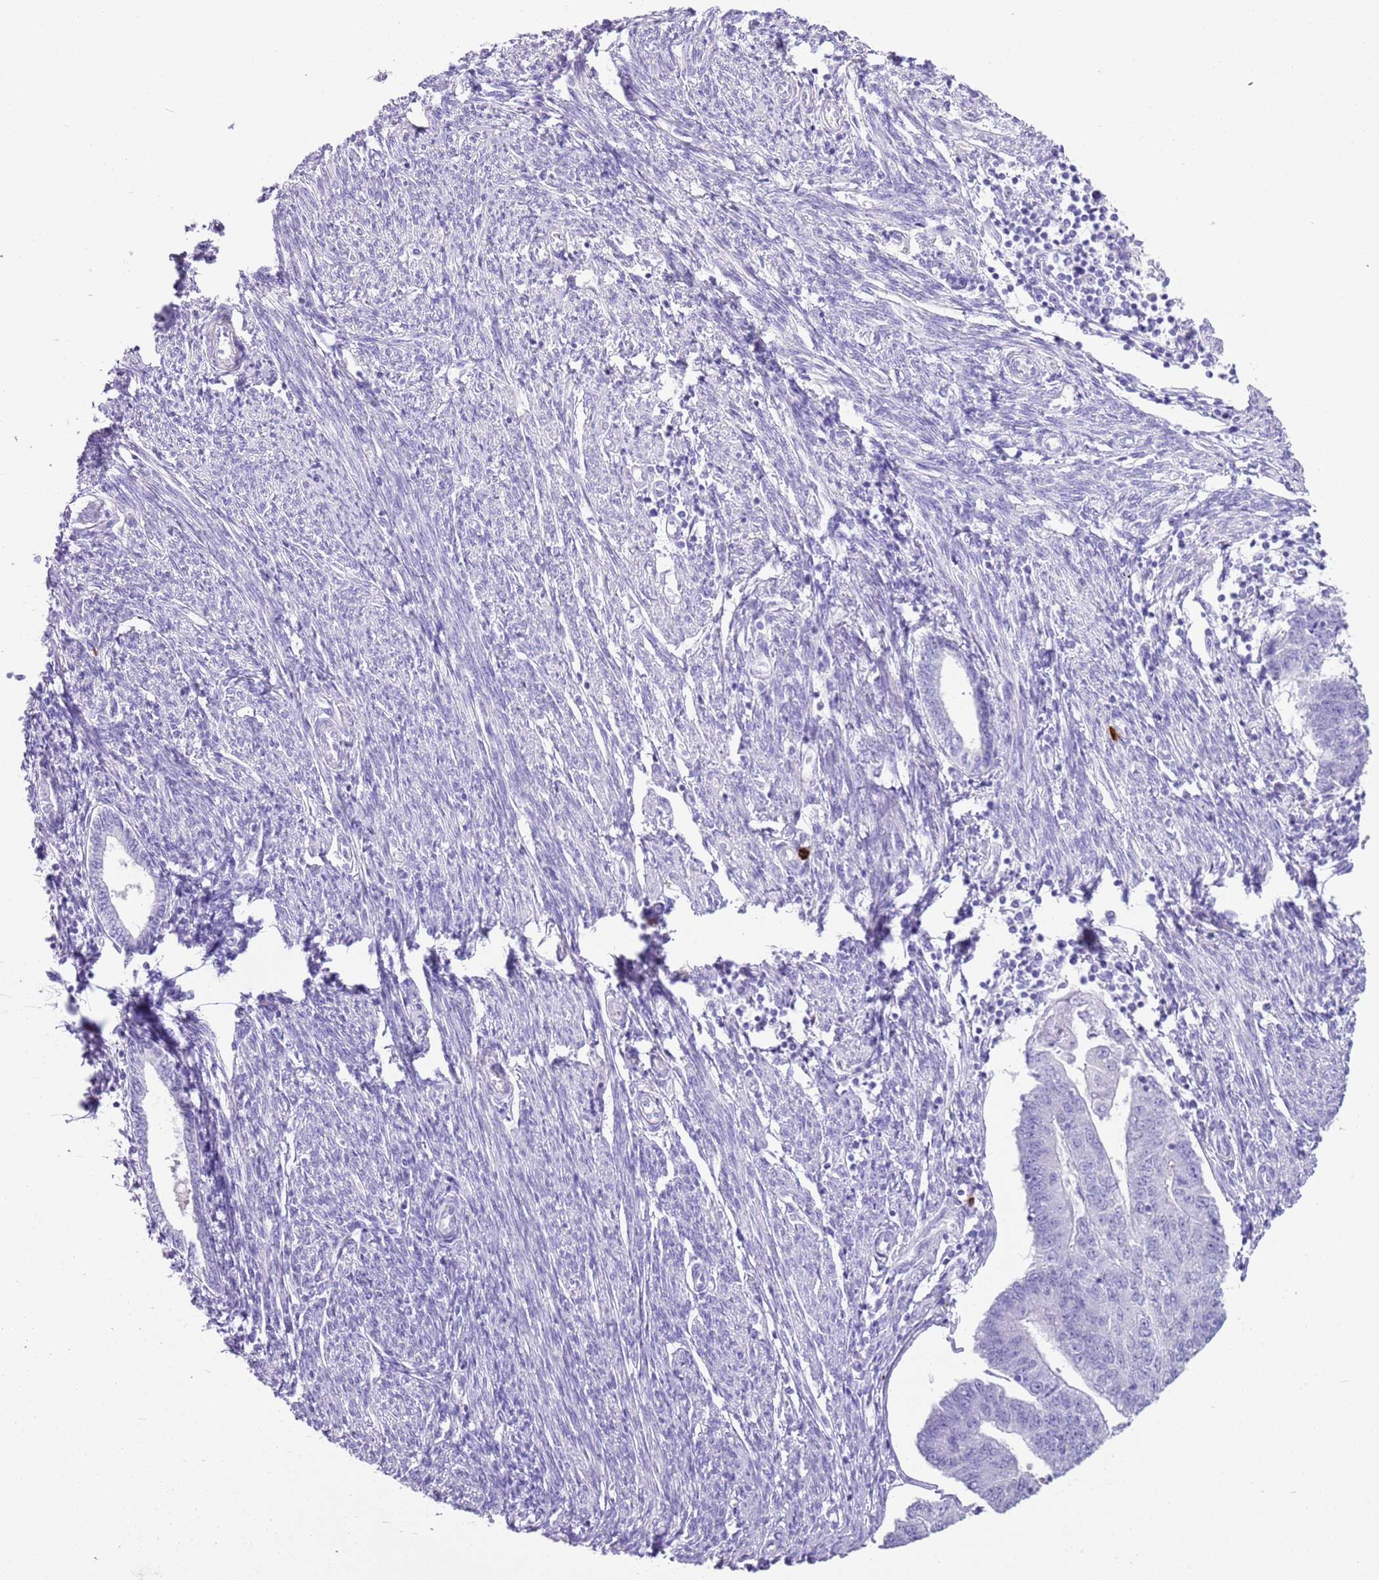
{"staining": {"intensity": "negative", "quantity": "none", "location": "none"}, "tissue": "endometrial cancer", "cell_type": "Tumor cells", "image_type": "cancer", "snomed": [{"axis": "morphology", "description": "Adenocarcinoma, NOS"}, {"axis": "topography", "description": "Endometrium"}], "caption": "Endometrial adenocarcinoma was stained to show a protein in brown. There is no significant positivity in tumor cells. The staining was performed using DAB to visualize the protein expression in brown, while the nuclei were stained in blue with hematoxylin (Magnification: 20x).", "gene": "IGKV3D-11", "patient": {"sex": "female", "age": 56}}